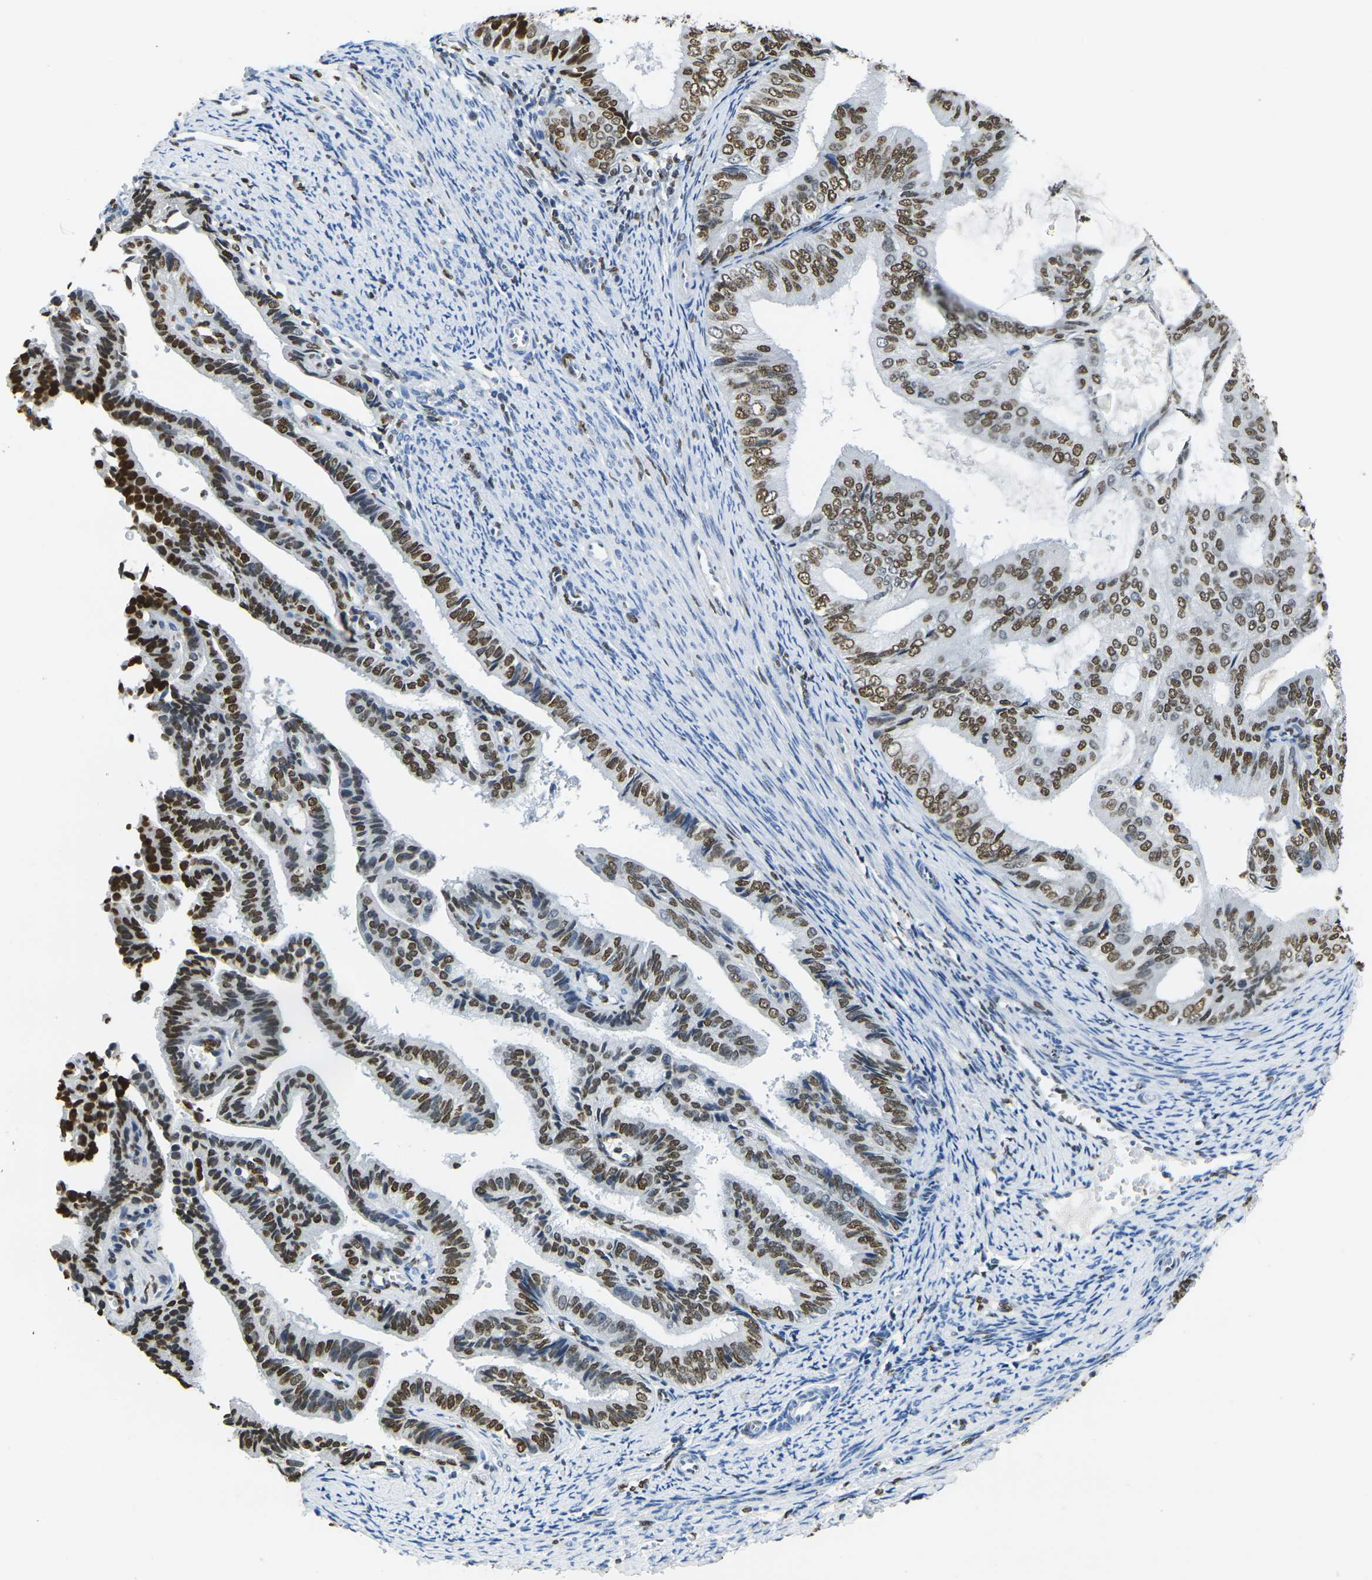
{"staining": {"intensity": "strong", "quantity": ">75%", "location": "nuclear"}, "tissue": "endometrial cancer", "cell_type": "Tumor cells", "image_type": "cancer", "snomed": [{"axis": "morphology", "description": "Adenocarcinoma, NOS"}, {"axis": "topography", "description": "Endometrium"}], "caption": "Protein staining of endometrial cancer (adenocarcinoma) tissue displays strong nuclear positivity in approximately >75% of tumor cells.", "gene": "DRAXIN", "patient": {"sex": "female", "age": 58}}